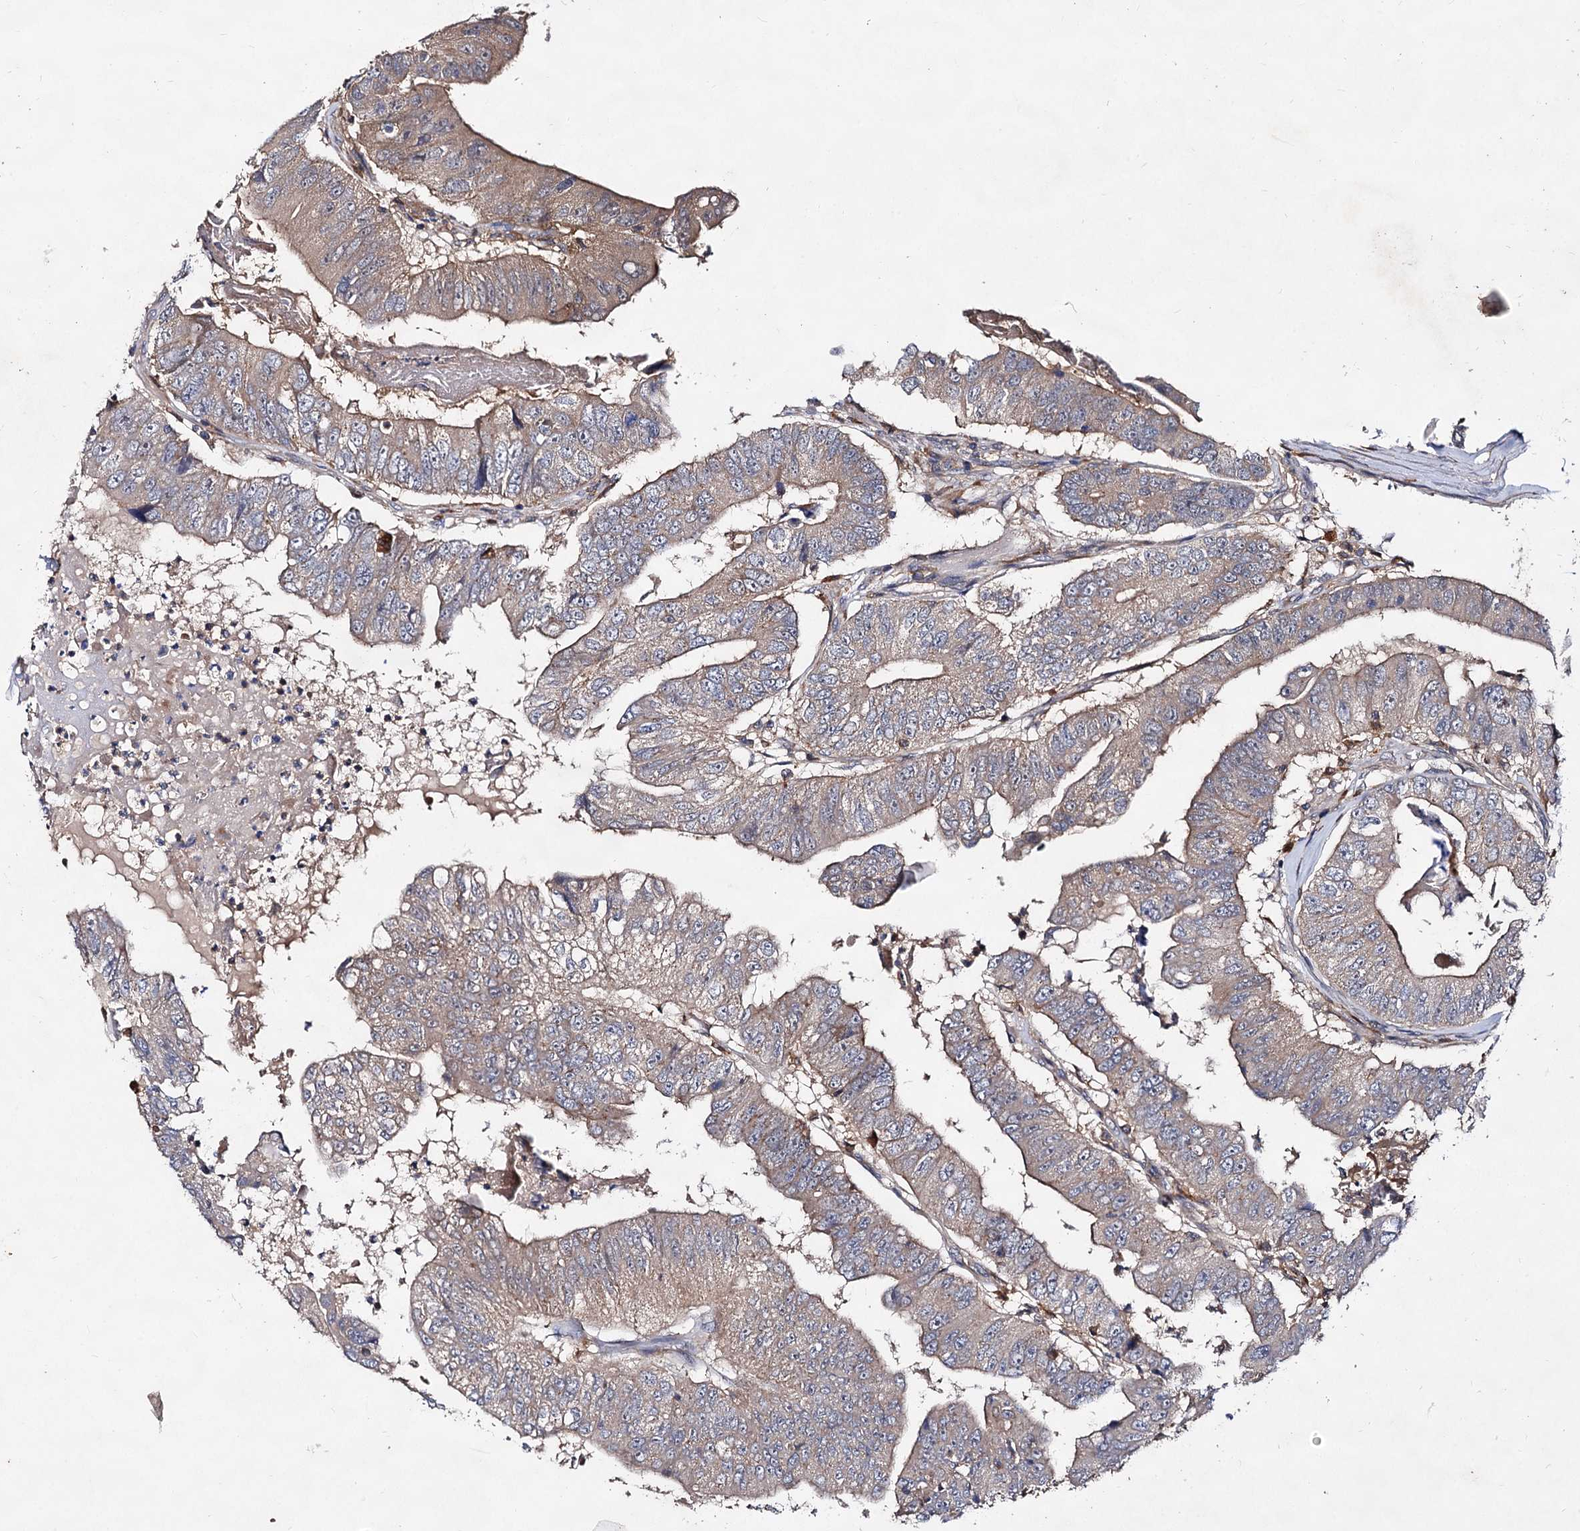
{"staining": {"intensity": "moderate", "quantity": "25%-75%", "location": "cytoplasmic/membranous"}, "tissue": "colorectal cancer", "cell_type": "Tumor cells", "image_type": "cancer", "snomed": [{"axis": "morphology", "description": "Adenocarcinoma, NOS"}, {"axis": "topography", "description": "Colon"}], "caption": "Colorectal adenocarcinoma stained for a protein (brown) reveals moderate cytoplasmic/membranous positive expression in about 25%-75% of tumor cells.", "gene": "VPS29", "patient": {"sex": "female", "age": 67}}